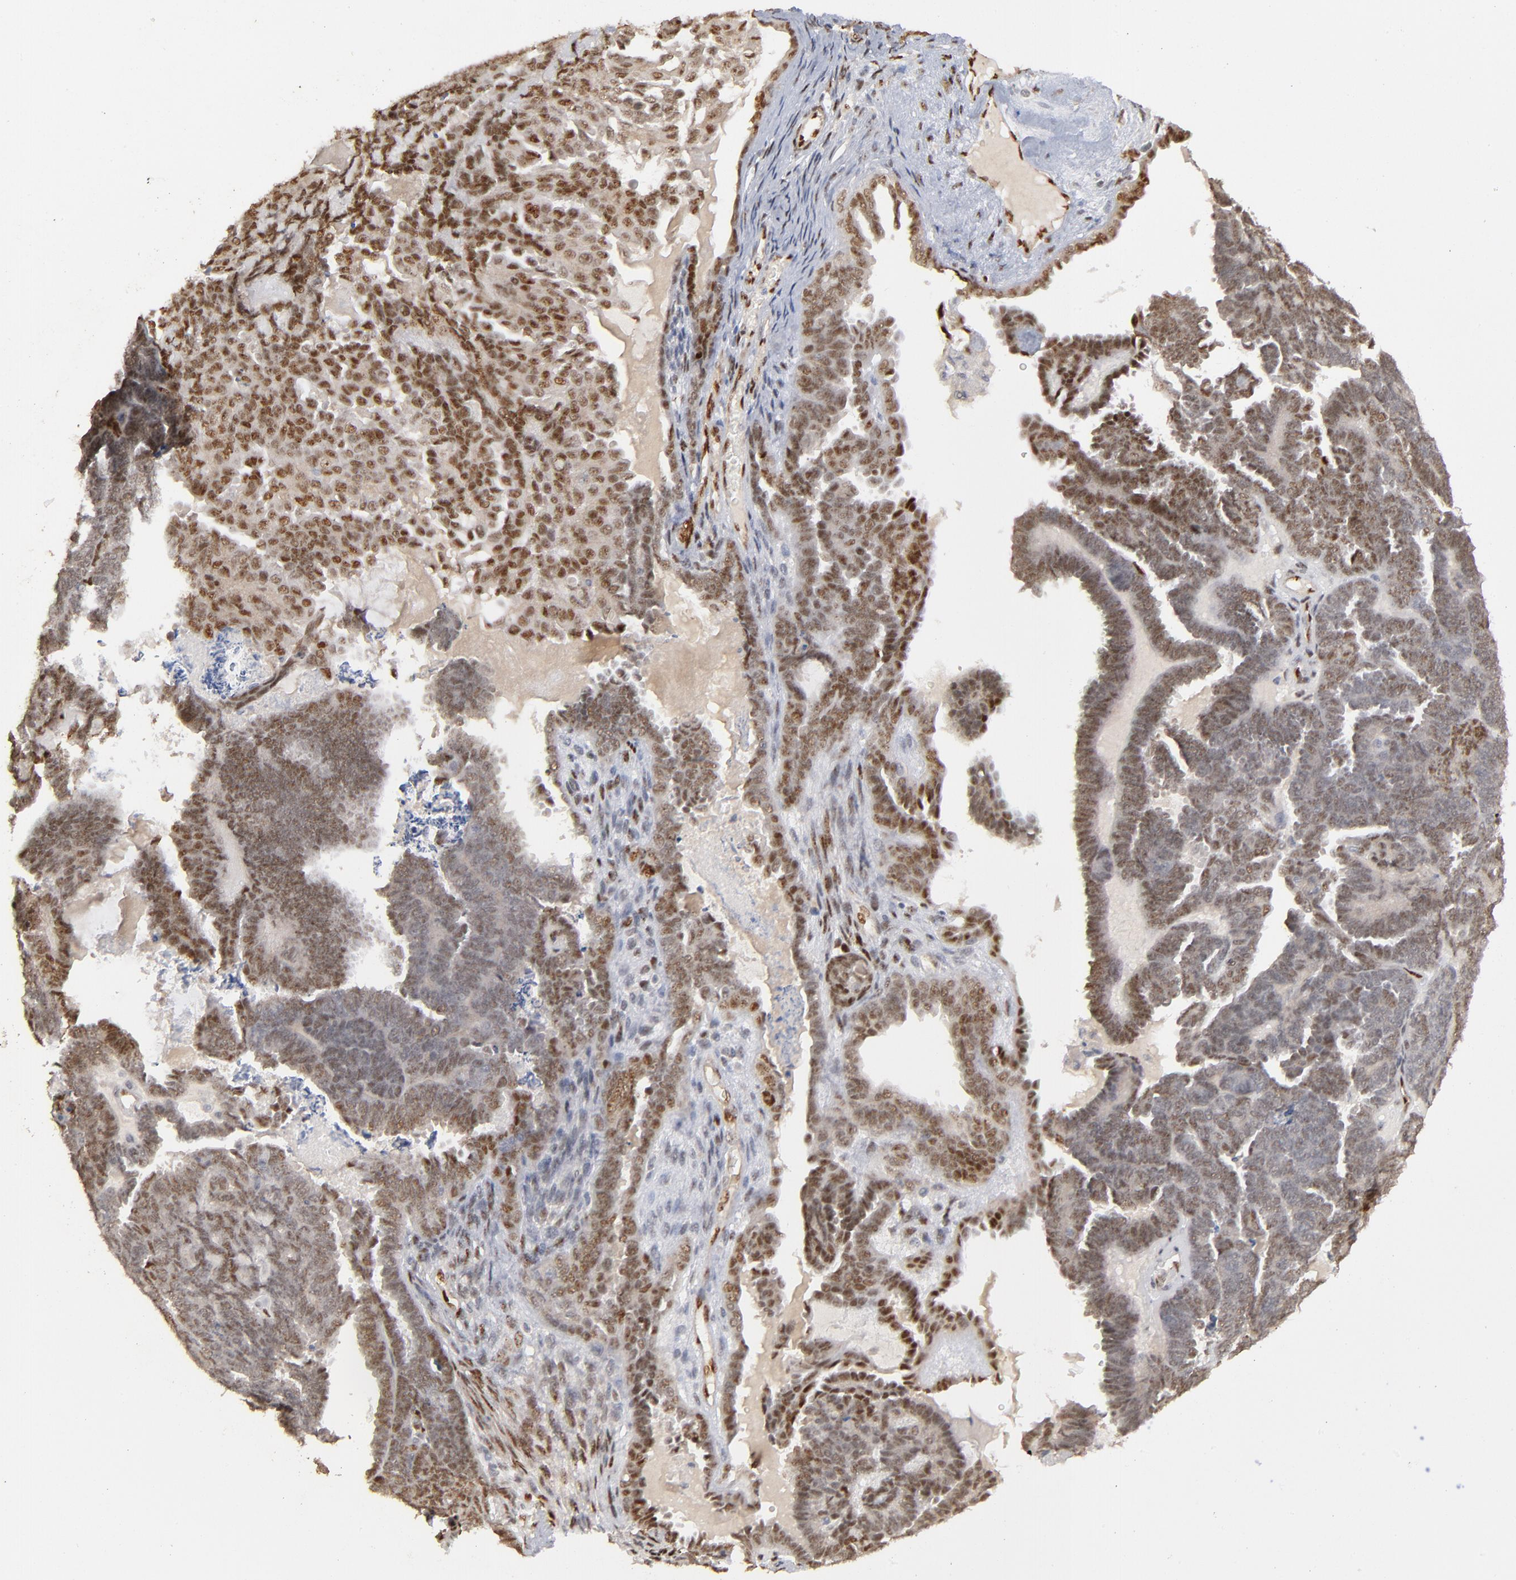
{"staining": {"intensity": "moderate", "quantity": ">75%", "location": "nuclear"}, "tissue": "endometrial cancer", "cell_type": "Tumor cells", "image_type": "cancer", "snomed": [{"axis": "morphology", "description": "Neoplasm, malignant, NOS"}, {"axis": "topography", "description": "Endometrium"}], "caption": "IHC photomicrograph of endometrial cancer (malignant neoplasm) stained for a protein (brown), which reveals medium levels of moderate nuclear positivity in about >75% of tumor cells.", "gene": "NFIB", "patient": {"sex": "female", "age": 74}}